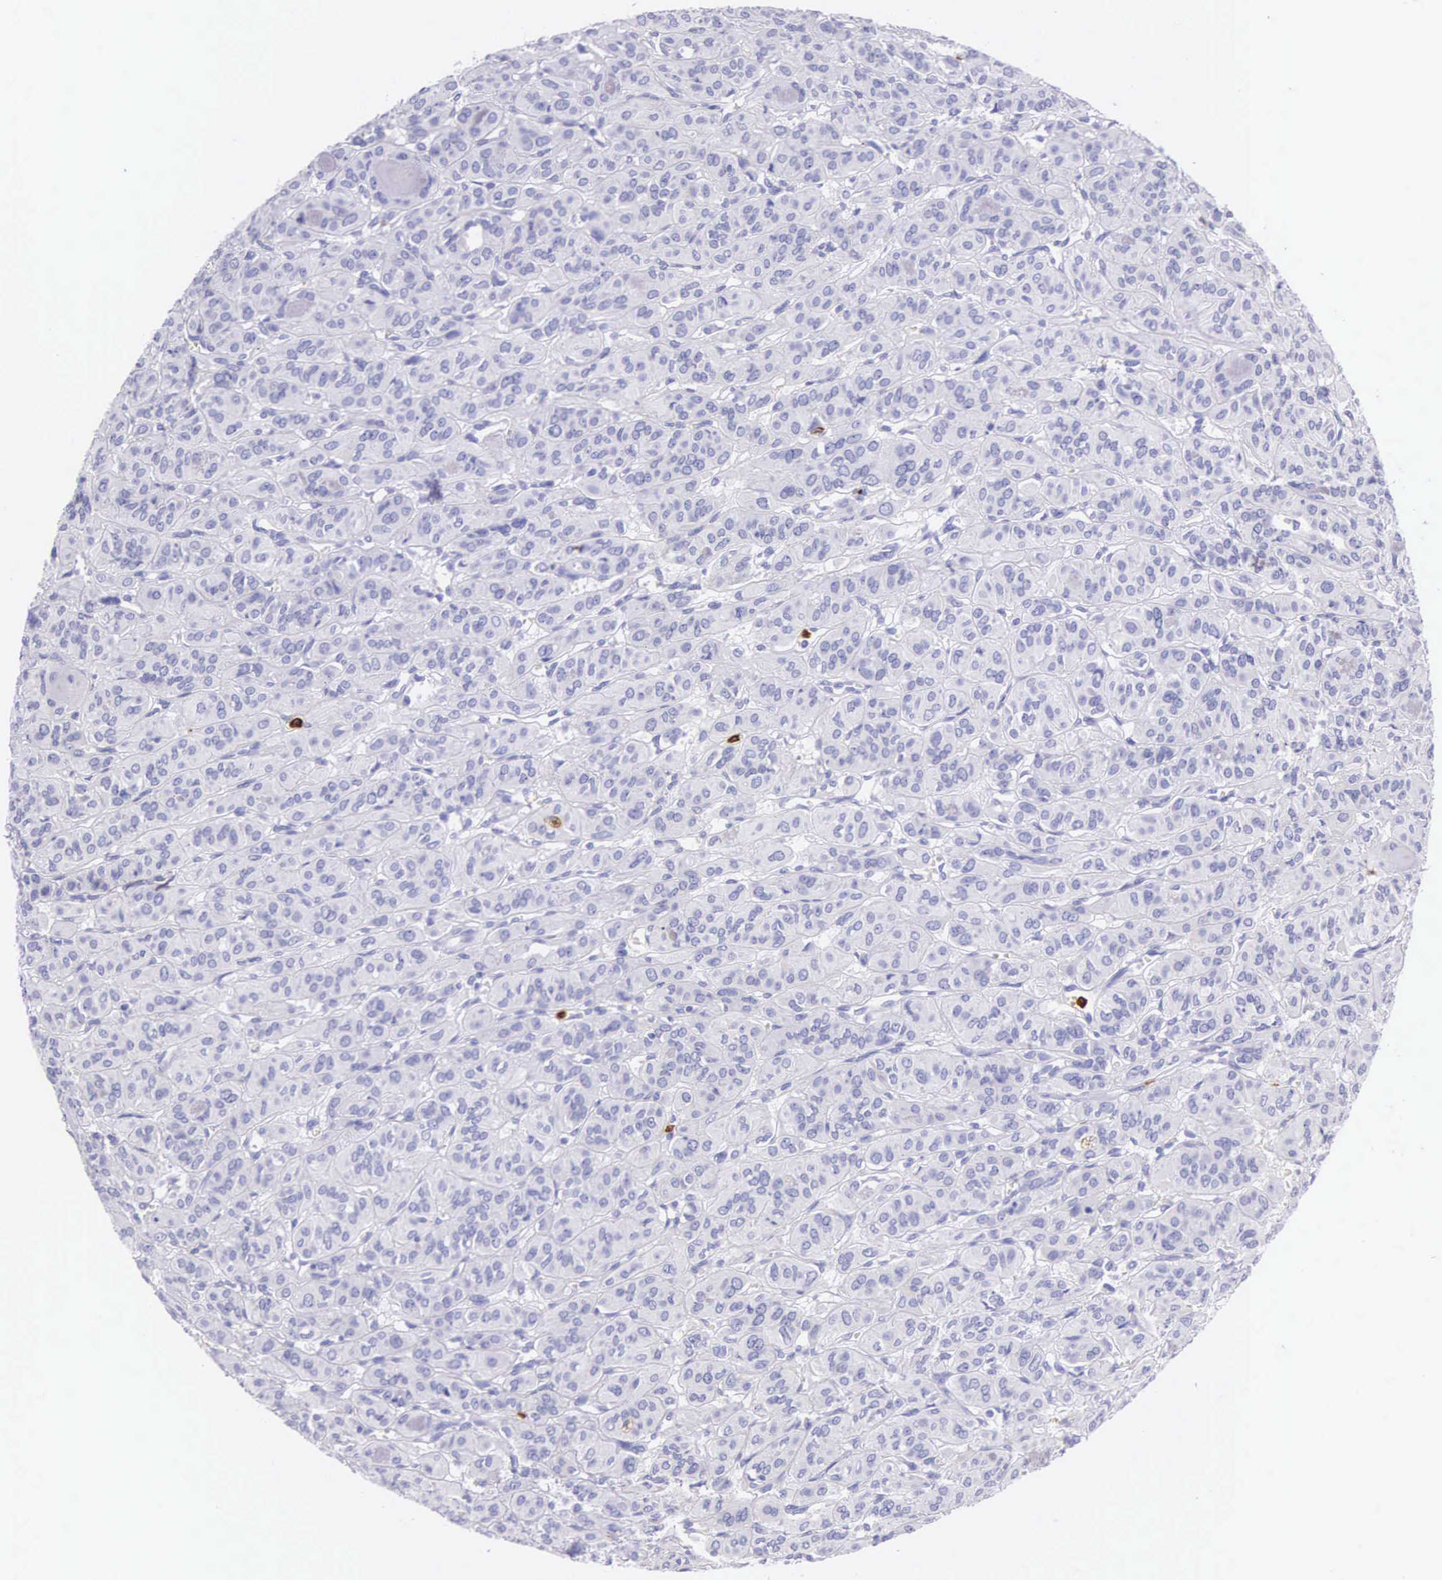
{"staining": {"intensity": "negative", "quantity": "none", "location": "none"}, "tissue": "thyroid cancer", "cell_type": "Tumor cells", "image_type": "cancer", "snomed": [{"axis": "morphology", "description": "Follicular adenoma carcinoma, NOS"}, {"axis": "topography", "description": "Thyroid gland"}], "caption": "Micrograph shows no significant protein positivity in tumor cells of follicular adenoma carcinoma (thyroid).", "gene": "FCN1", "patient": {"sex": "female", "age": 71}}